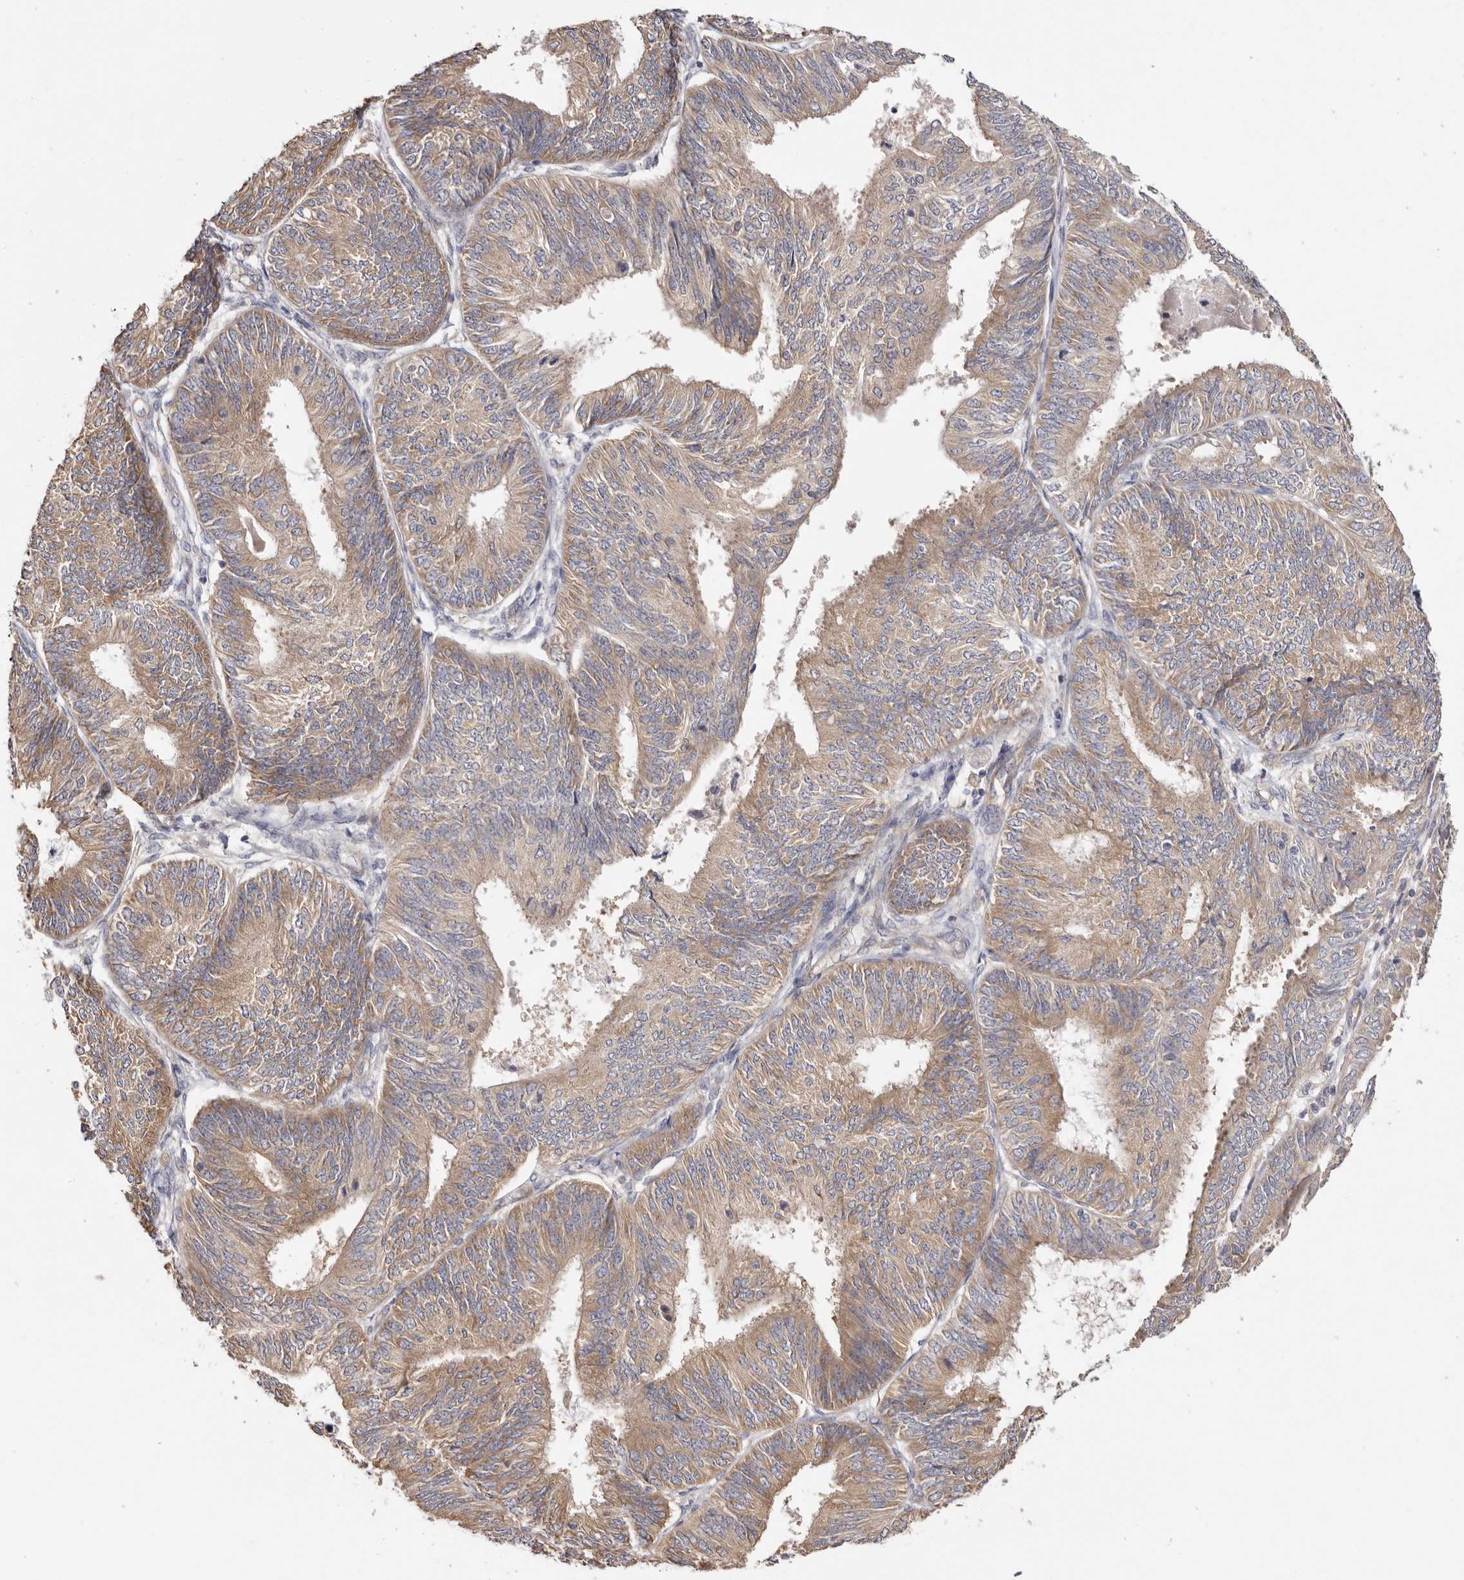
{"staining": {"intensity": "moderate", "quantity": "25%-75%", "location": "cytoplasmic/membranous"}, "tissue": "endometrial cancer", "cell_type": "Tumor cells", "image_type": "cancer", "snomed": [{"axis": "morphology", "description": "Adenocarcinoma, NOS"}, {"axis": "topography", "description": "Endometrium"}], "caption": "Brown immunohistochemical staining in endometrial cancer demonstrates moderate cytoplasmic/membranous expression in approximately 25%-75% of tumor cells. (DAB (3,3'-diaminobenzidine) = brown stain, brightfield microscopy at high magnification).", "gene": "FAM167B", "patient": {"sex": "female", "age": 58}}